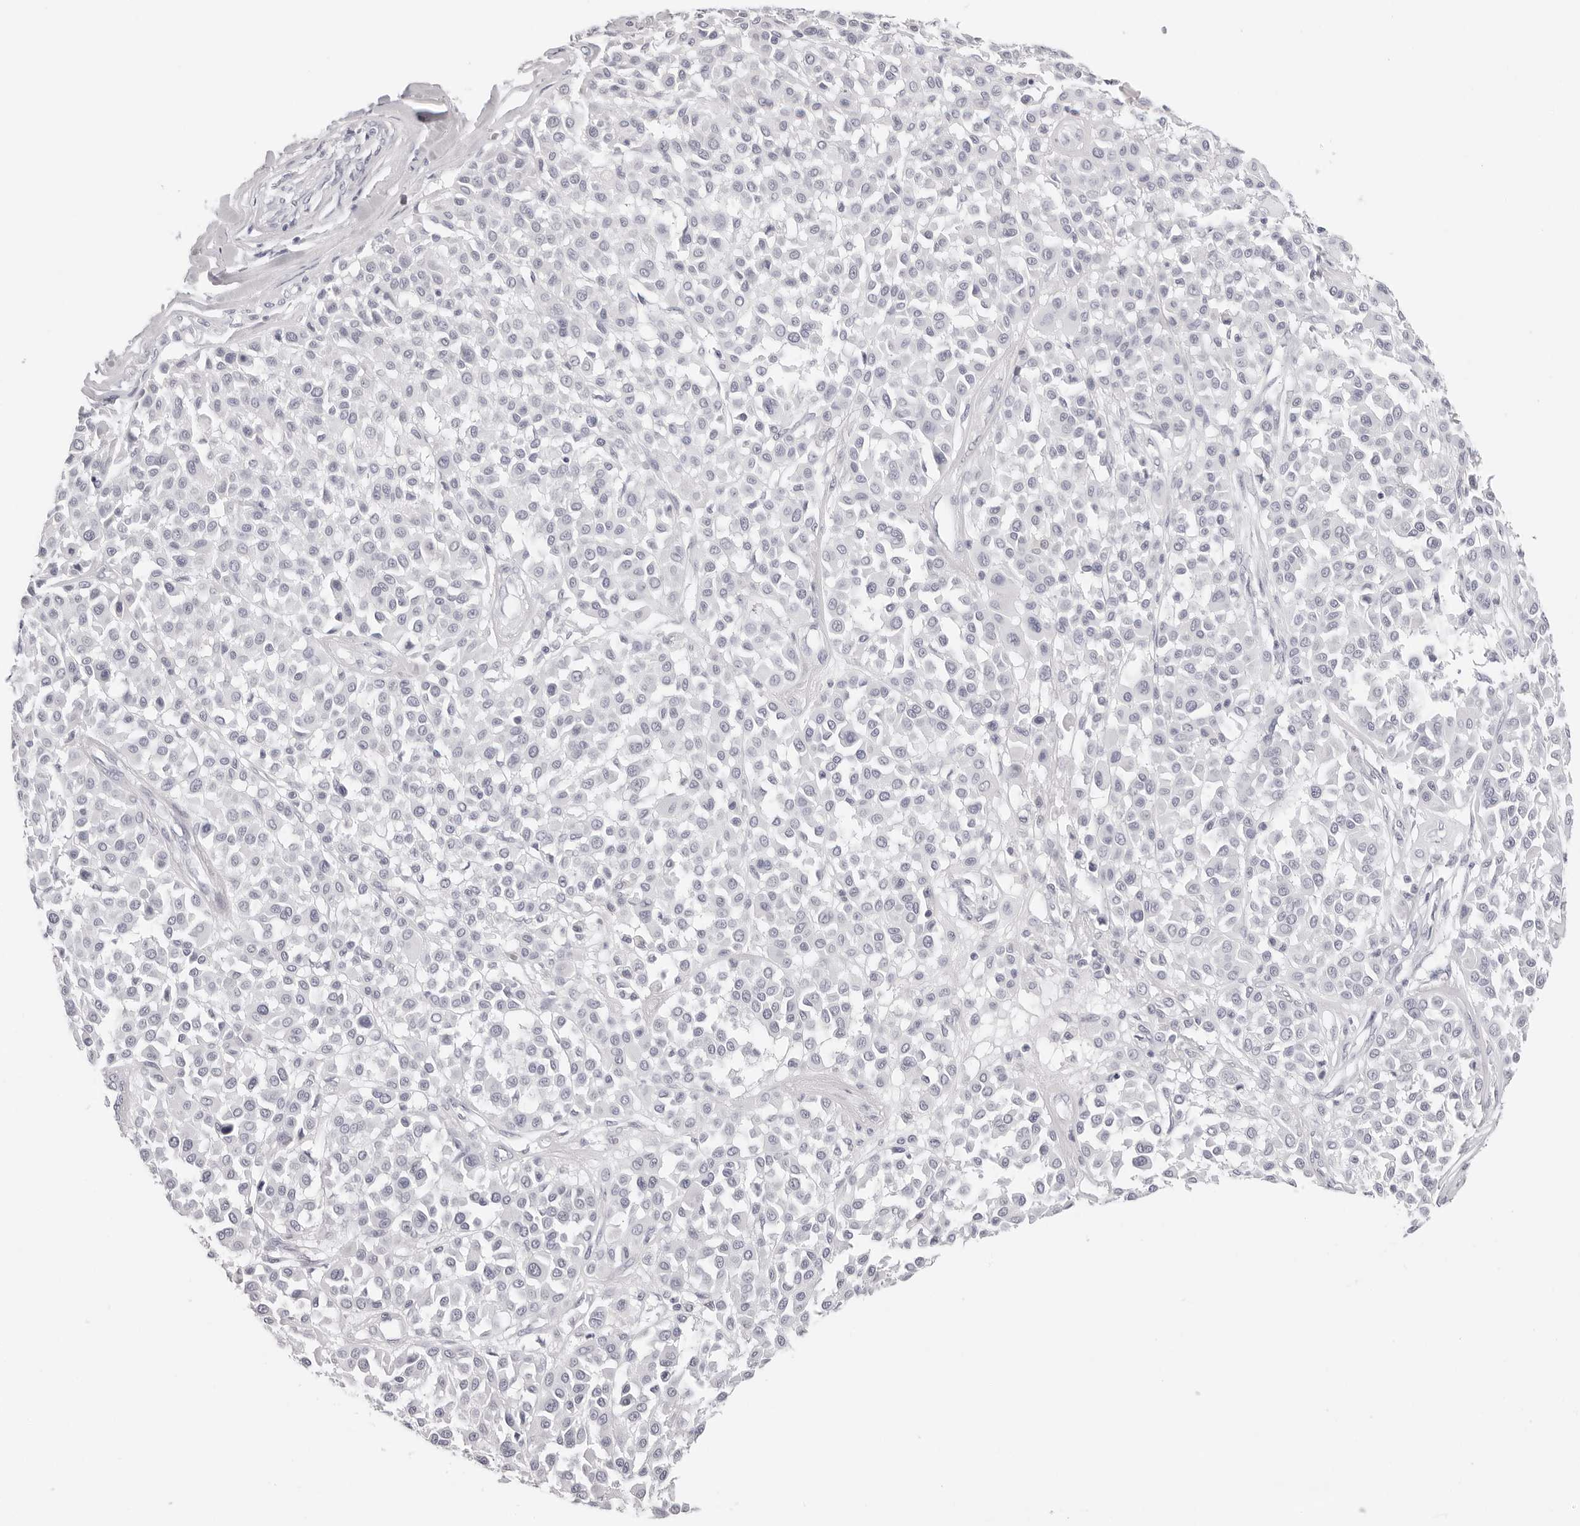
{"staining": {"intensity": "negative", "quantity": "none", "location": "none"}, "tissue": "melanoma", "cell_type": "Tumor cells", "image_type": "cancer", "snomed": [{"axis": "morphology", "description": "Malignant melanoma, Metastatic site"}, {"axis": "topography", "description": "Soft tissue"}], "caption": "A histopathology image of human malignant melanoma (metastatic site) is negative for staining in tumor cells.", "gene": "CST5", "patient": {"sex": "male", "age": 41}}